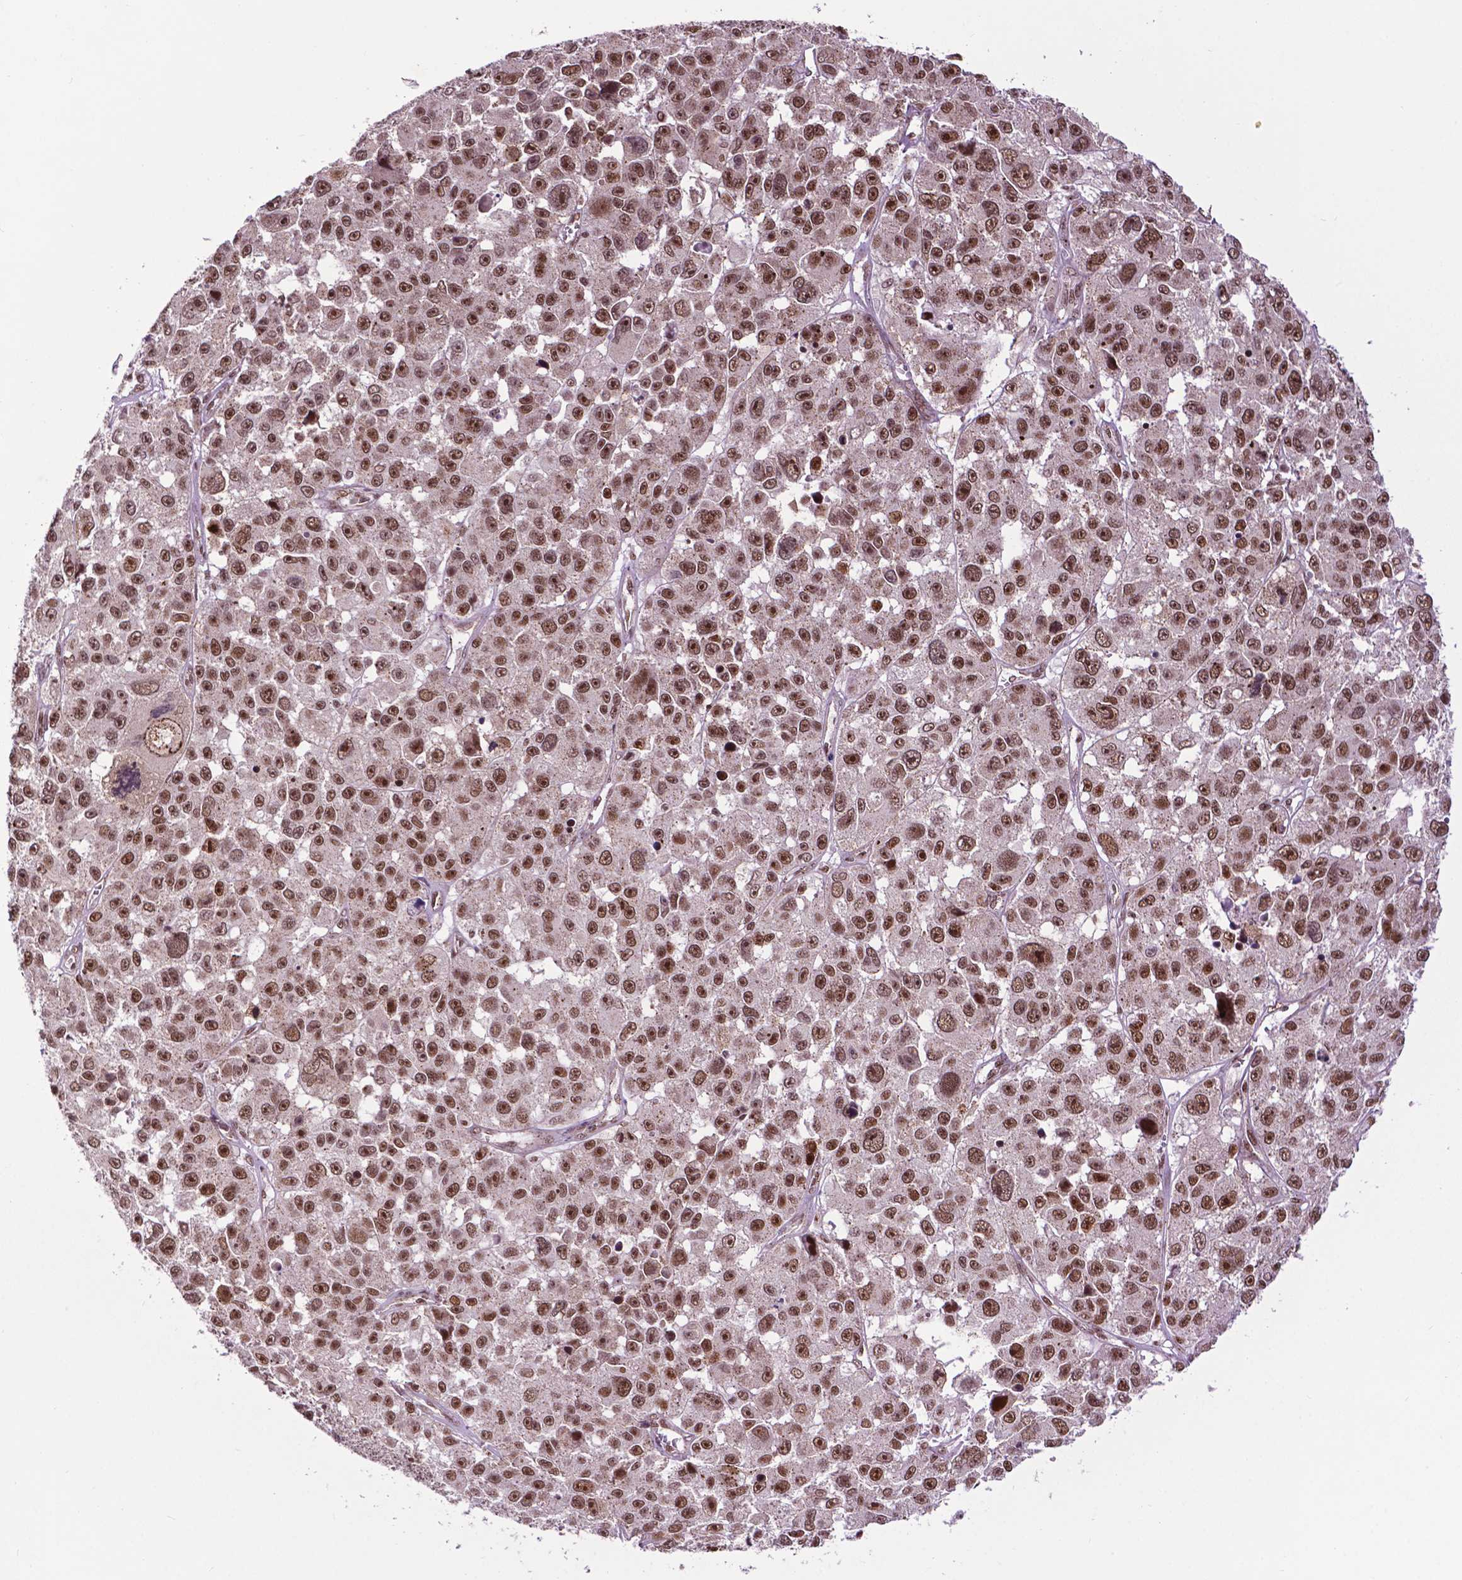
{"staining": {"intensity": "moderate", "quantity": ">75%", "location": "nuclear"}, "tissue": "melanoma", "cell_type": "Tumor cells", "image_type": "cancer", "snomed": [{"axis": "morphology", "description": "Malignant melanoma, NOS"}, {"axis": "topography", "description": "Skin"}], "caption": "Malignant melanoma stained with DAB immunohistochemistry (IHC) reveals medium levels of moderate nuclear expression in approximately >75% of tumor cells.", "gene": "EAF1", "patient": {"sex": "female", "age": 66}}